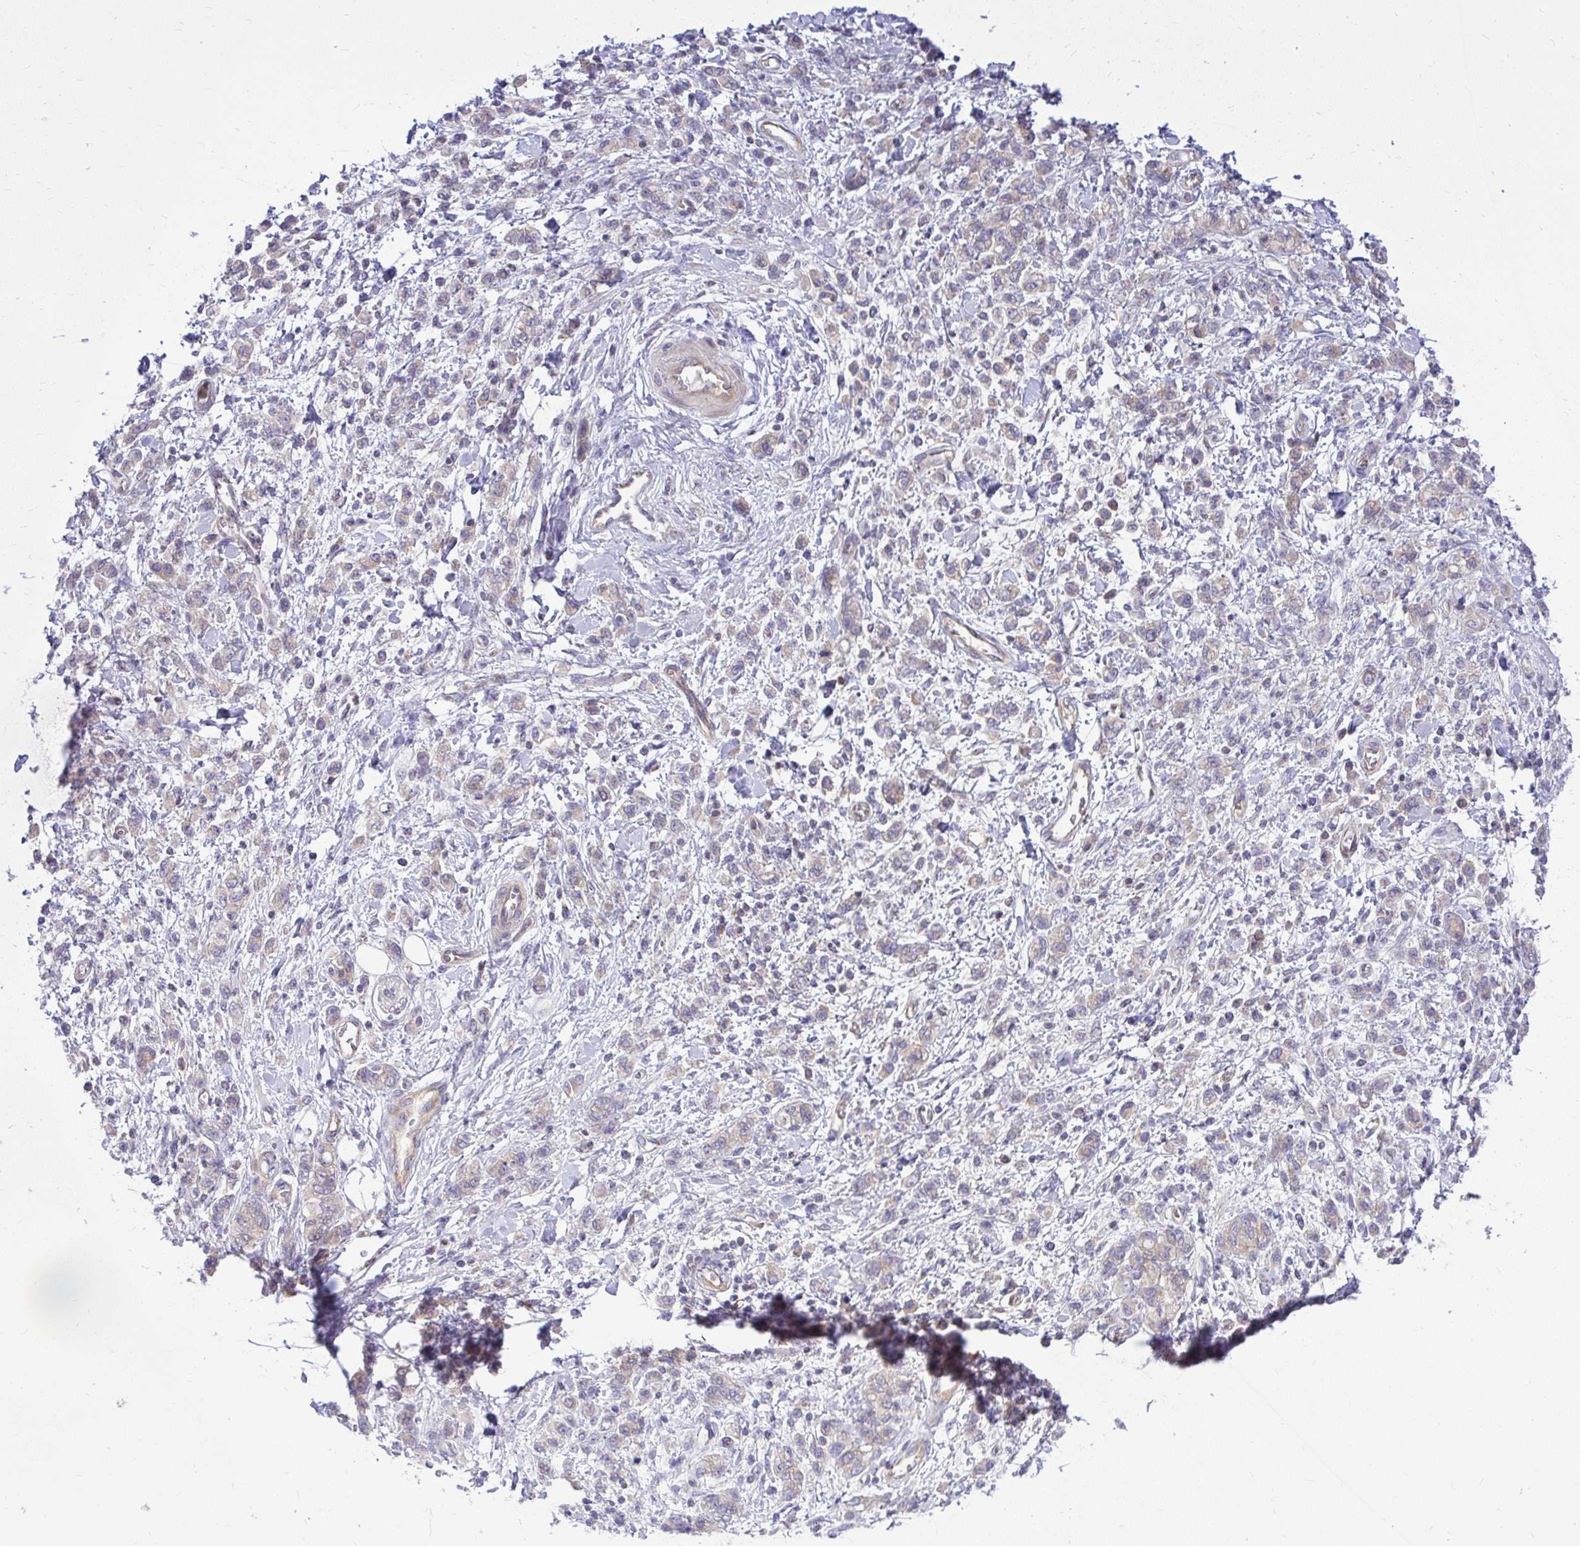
{"staining": {"intensity": "weak", "quantity": "25%-75%", "location": "cytoplasmic/membranous"}, "tissue": "stomach cancer", "cell_type": "Tumor cells", "image_type": "cancer", "snomed": [{"axis": "morphology", "description": "Adenocarcinoma, NOS"}, {"axis": "topography", "description": "Stomach"}], "caption": "IHC staining of adenocarcinoma (stomach), which shows low levels of weak cytoplasmic/membranous positivity in approximately 25%-75% of tumor cells indicating weak cytoplasmic/membranous protein expression. The staining was performed using DAB (brown) for protein detection and nuclei were counterstained in hematoxylin (blue).", "gene": "PPP5C", "patient": {"sex": "male", "age": 77}}